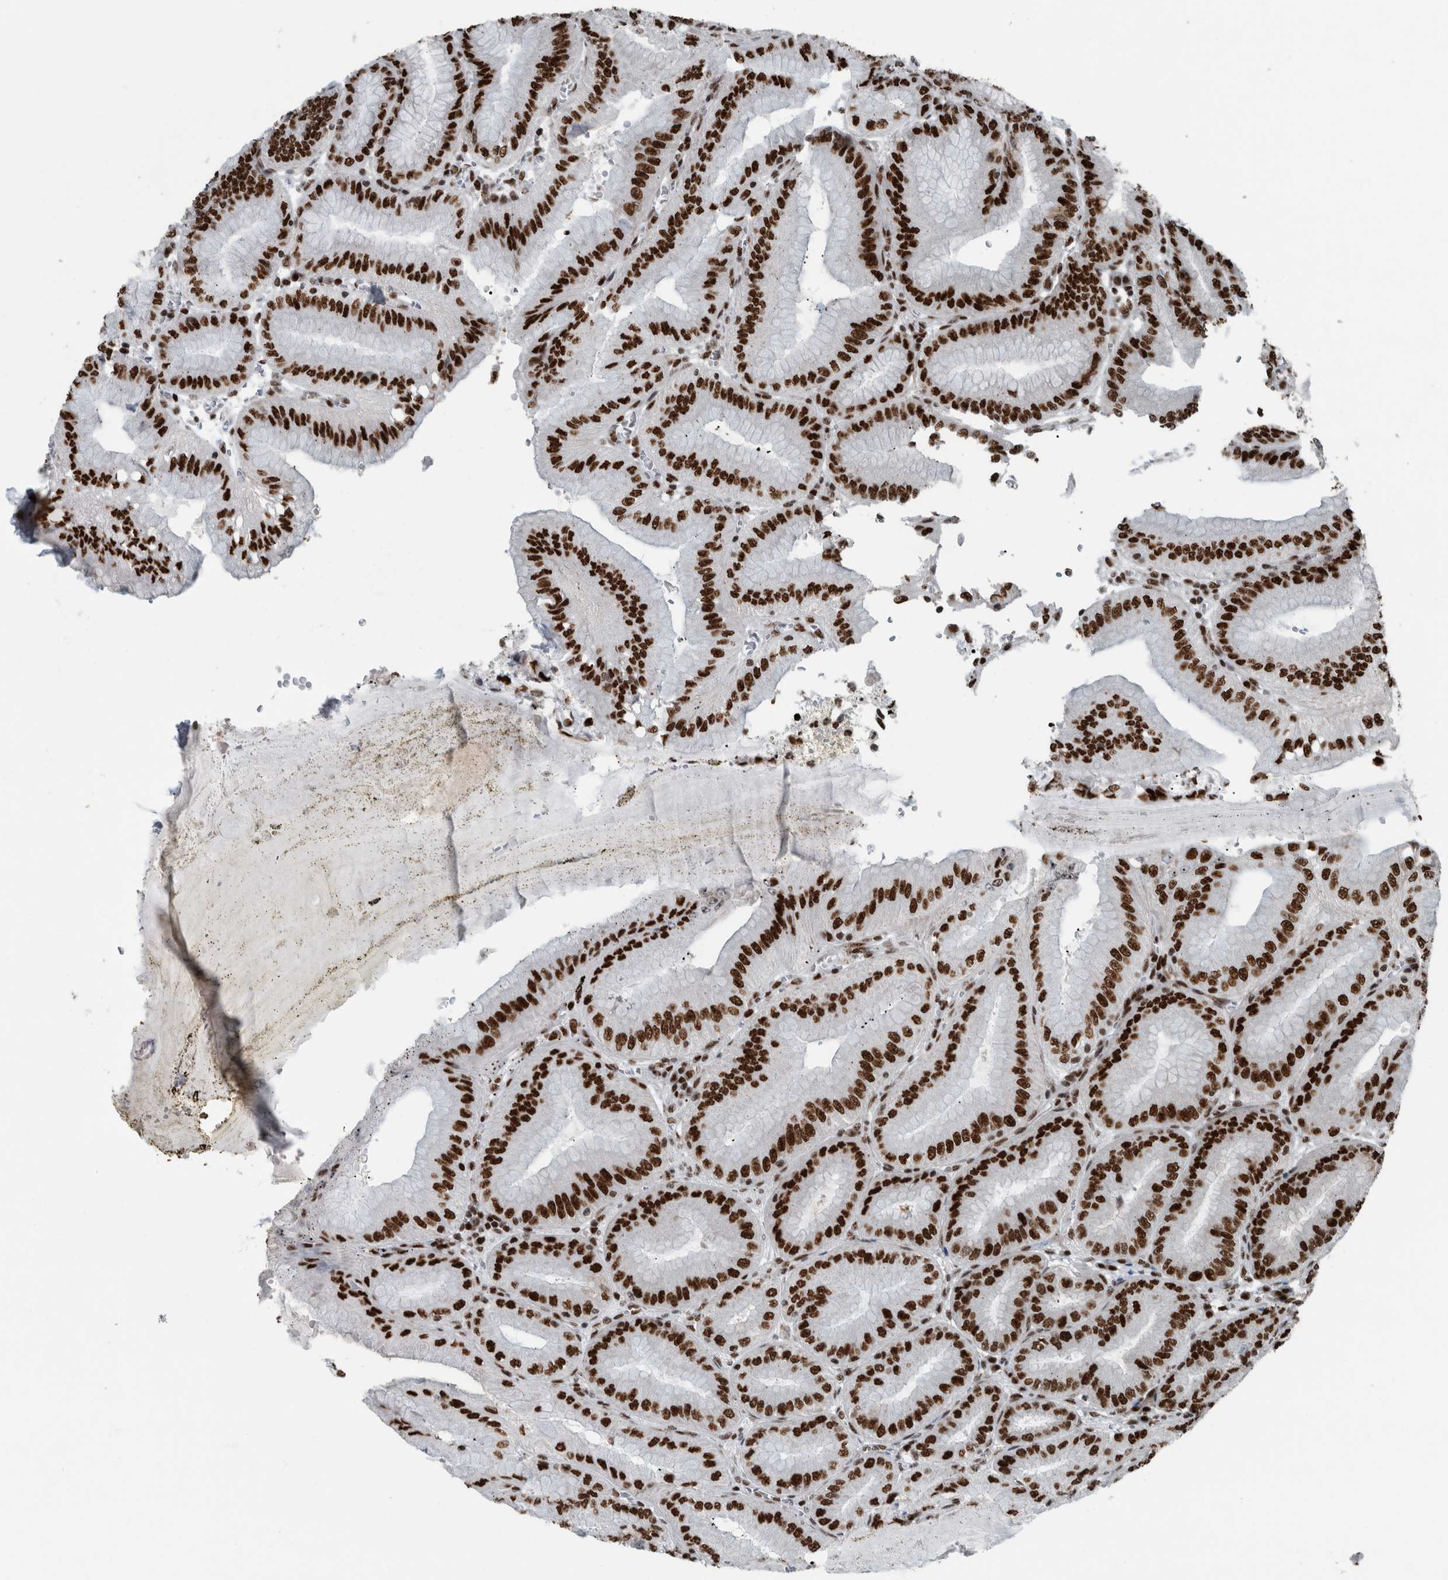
{"staining": {"intensity": "strong", "quantity": ">75%", "location": "nuclear"}, "tissue": "stomach", "cell_type": "Glandular cells", "image_type": "normal", "snomed": [{"axis": "morphology", "description": "Normal tissue, NOS"}, {"axis": "topography", "description": "Stomach, lower"}], "caption": "A high amount of strong nuclear staining is identified in about >75% of glandular cells in normal stomach.", "gene": "DNMT3A", "patient": {"sex": "male", "age": 71}}